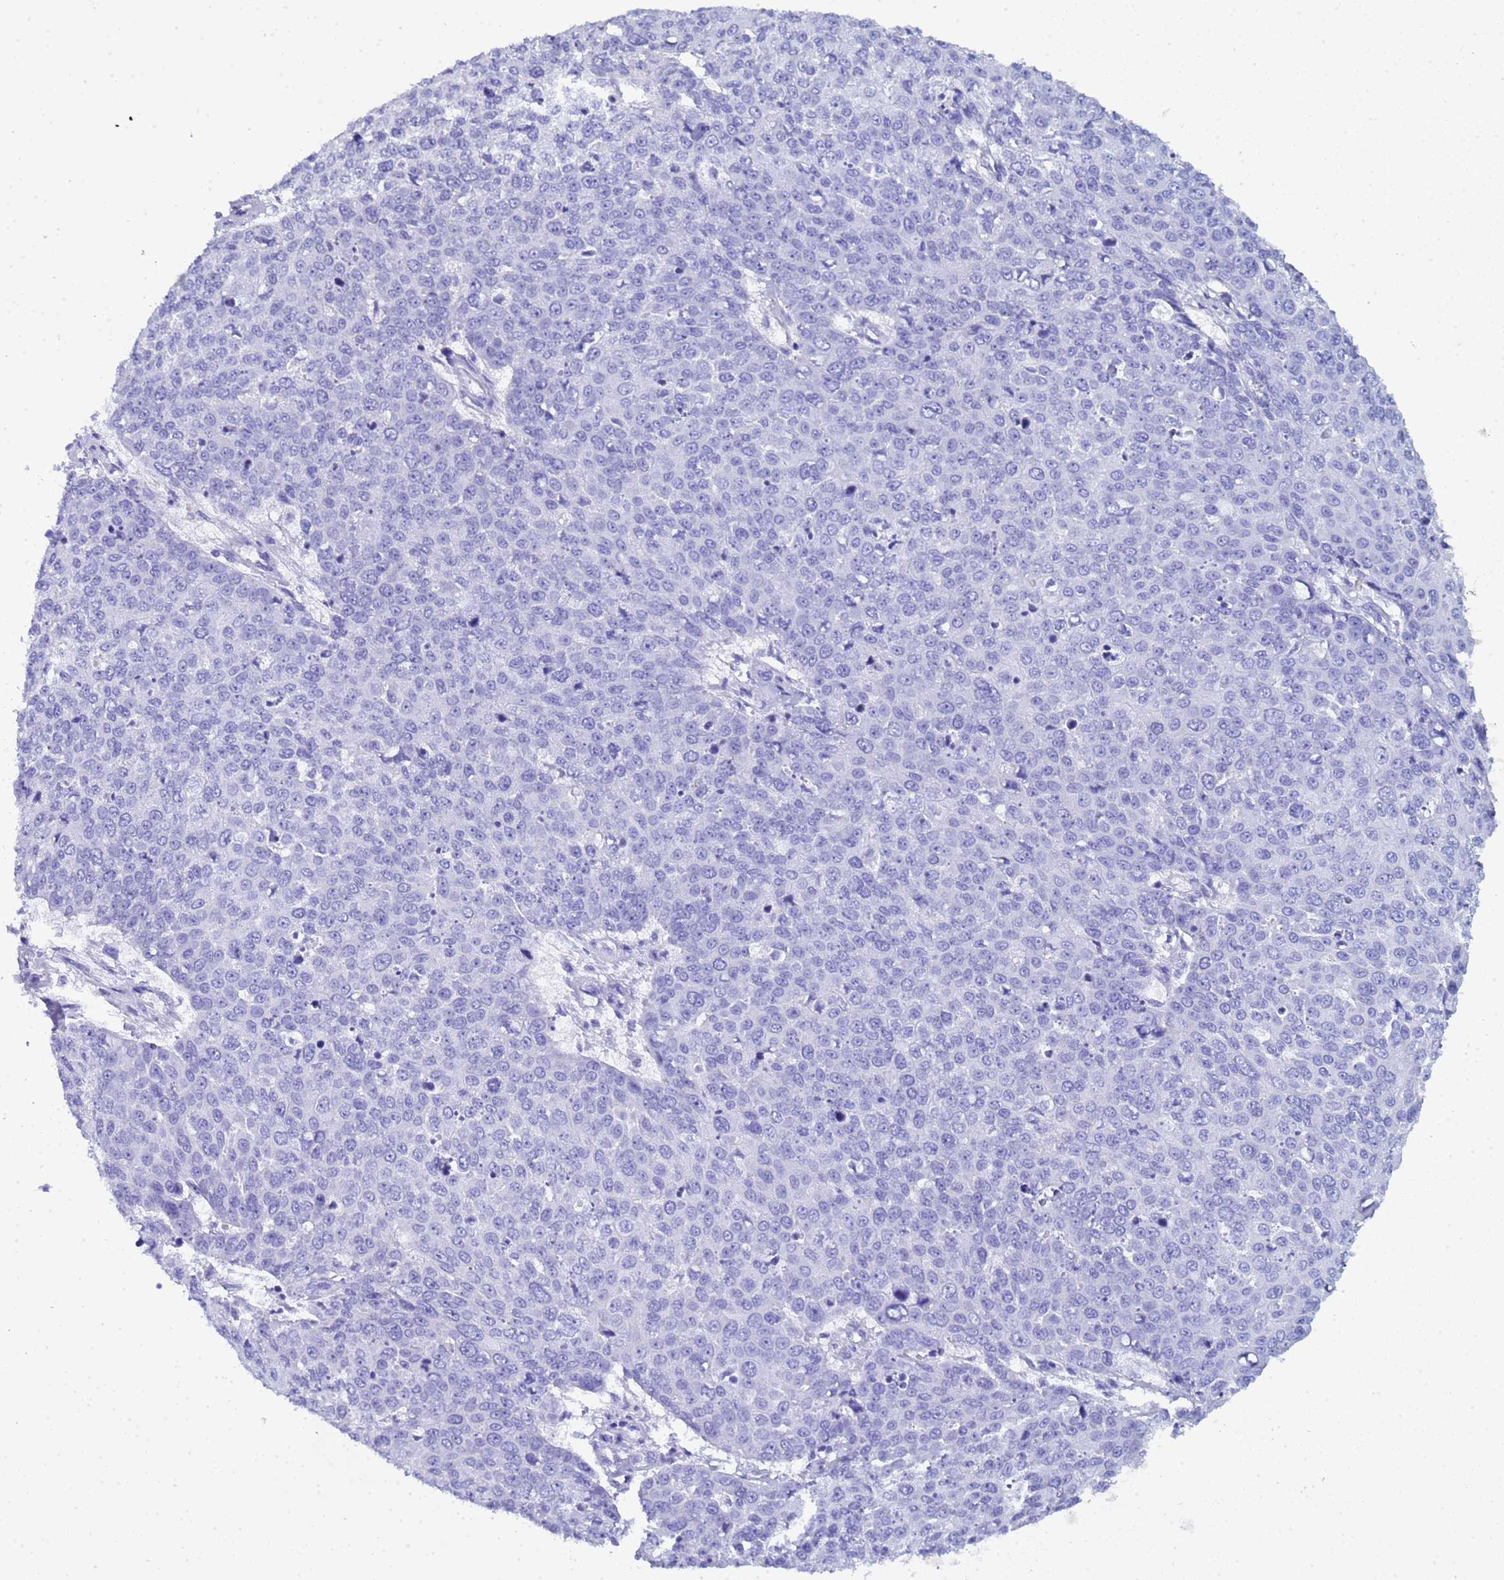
{"staining": {"intensity": "negative", "quantity": "none", "location": "none"}, "tissue": "skin cancer", "cell_type": "Tumor cells", "image_type": "cancer", "snomed": [{"axis": "morphology", "description": "Squamous cell carcinoma, NOS"}, {"axis": "topography", "description": "Skin"}], "caption": "Tumor cells are negative for protein expression in human skin cancer. (DAB (3,3'-diaminobenzidine) immunohistochemistry visualized using brightfield microscopy, high magnification).", "gene": "CTRC", "patient": {"sex": "male", "age": 71}}